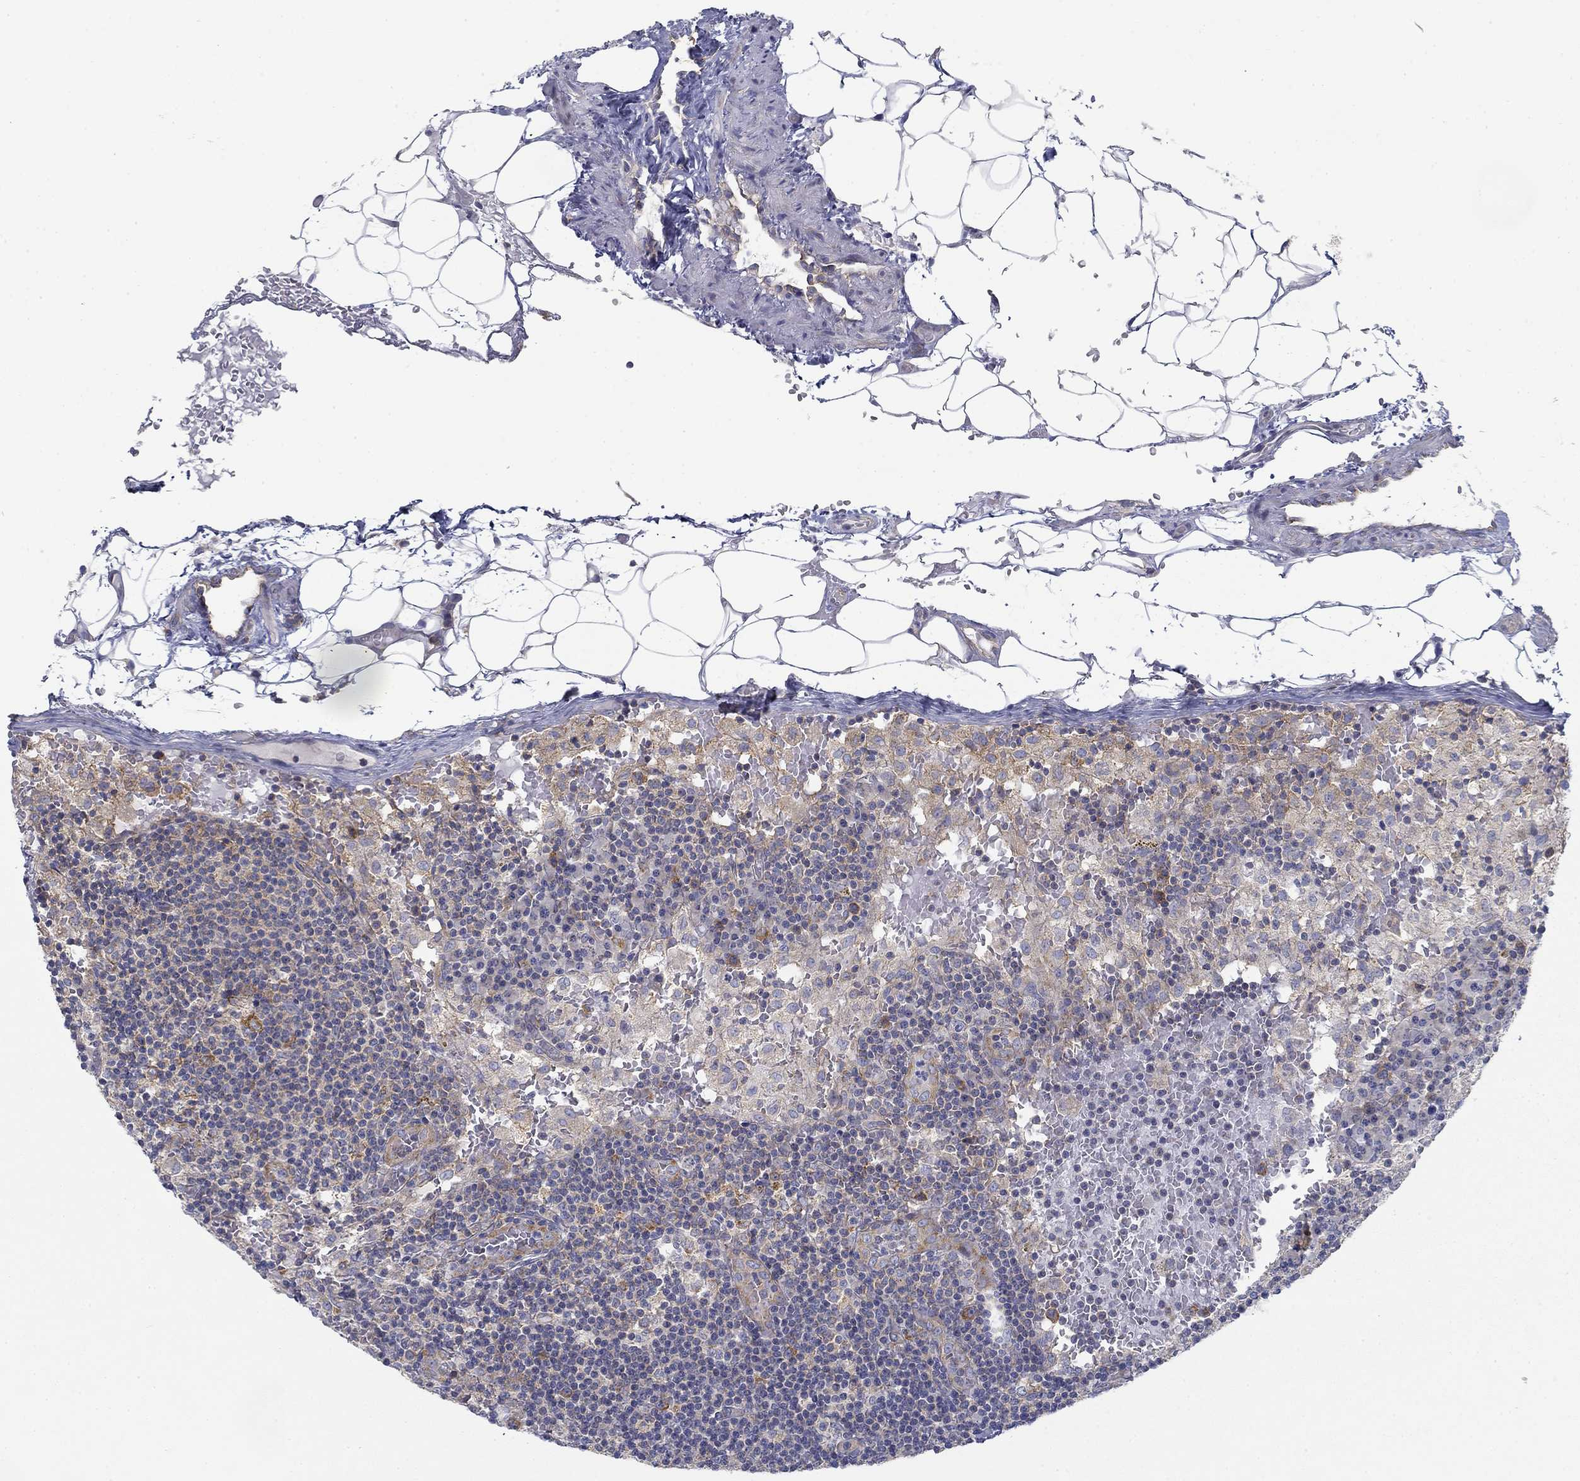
{"staining": {"intensity": "negative", "quantity": "none", "location": "none"}, "tissue": "lymph node", "cell_type": "Non-germinal center cells", "image_type": "normal", "snomed": [{"axis": "morphology", "description": "Normal tissue, NOS"}, {"axis": "topography", "description": "Lymph node"}], "caption": "Immunohistochemistry (IHC) of benign lymph node shows no expression in non-germinal center cells.", "gene": "FXR1", "patient": {"sex": "male", "age": 62}}